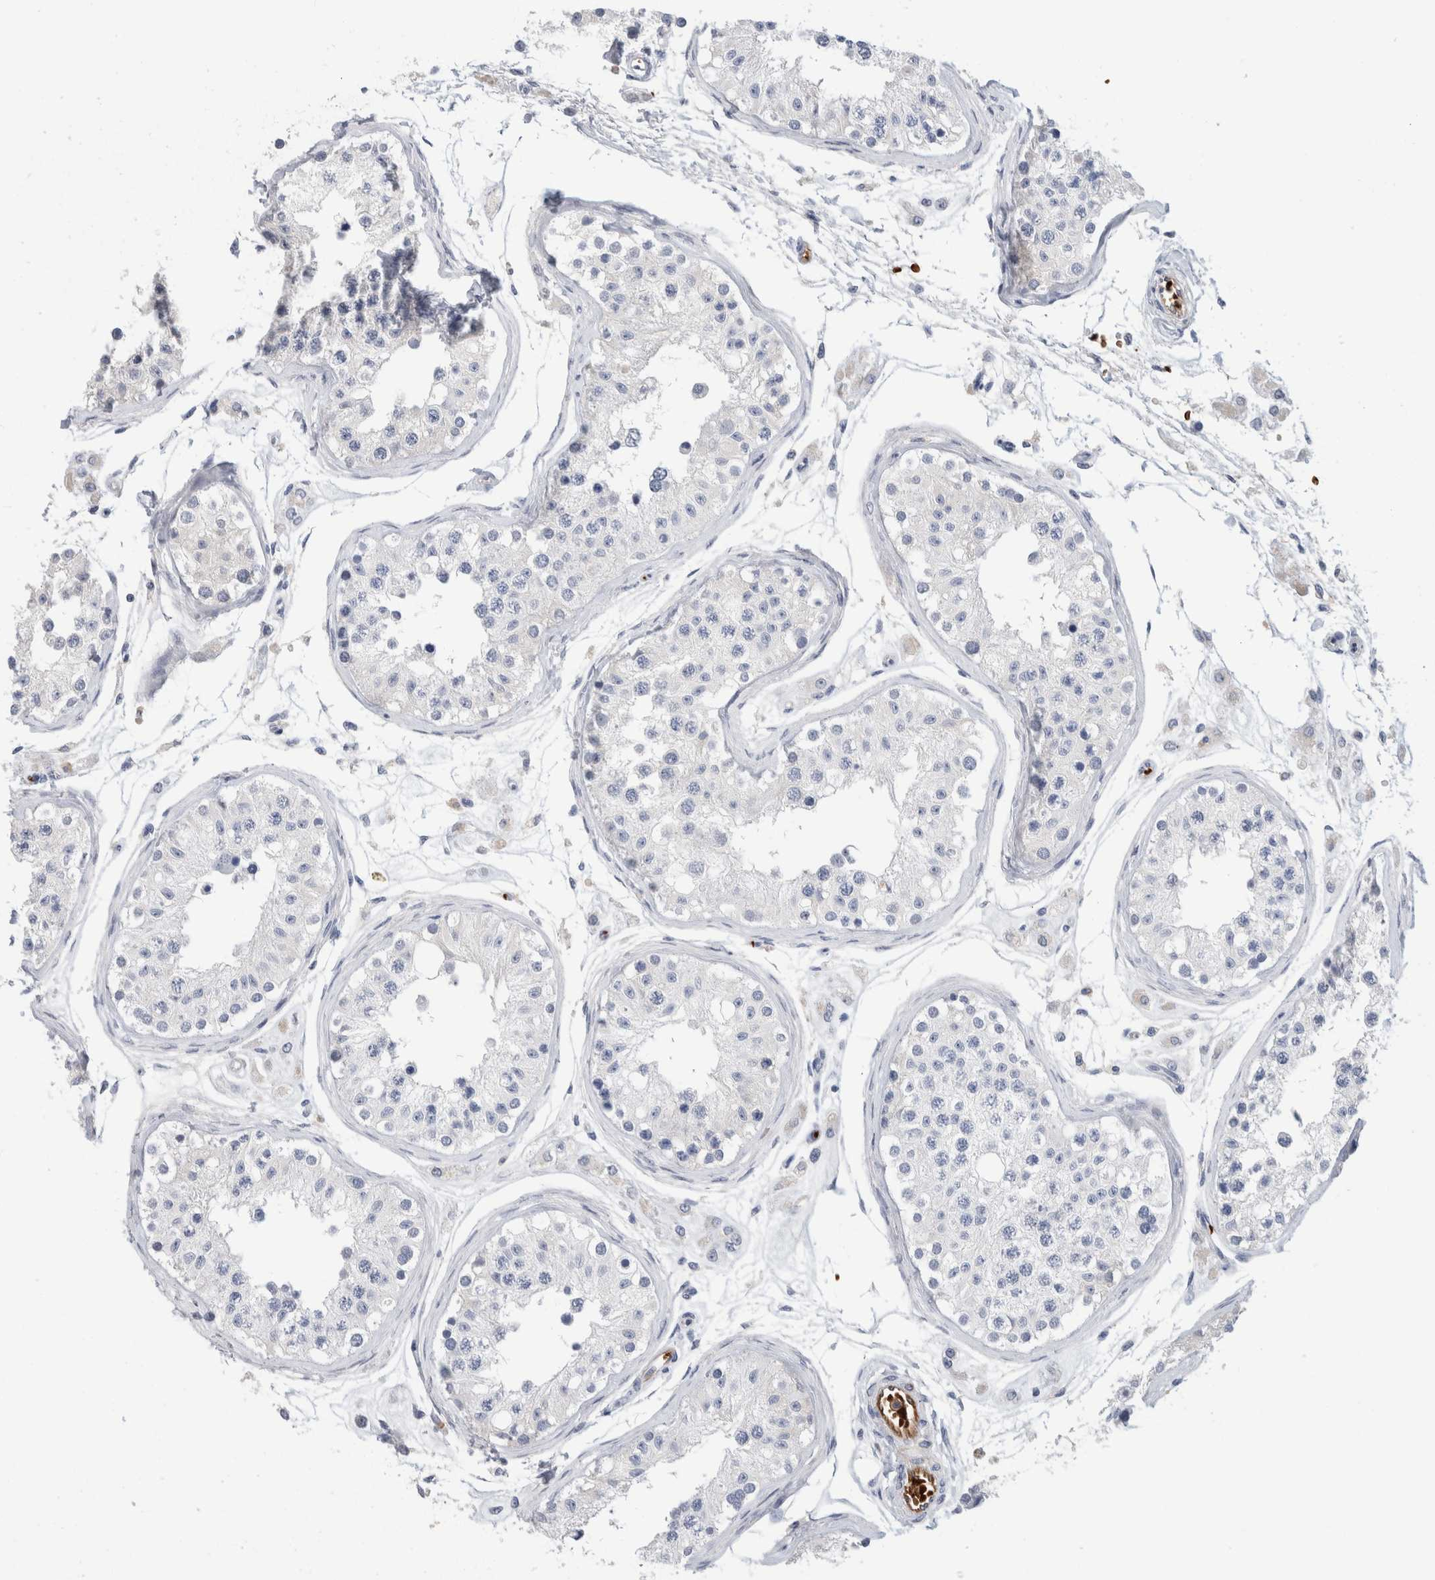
{"staining": {"intensity": "negative", "quantity": "none", "location": "none"}, "tissue": "testis", "cell_type": "Cells in seminiferous ducts", "image_type": "normal", "snomed": [{"axis": "morphology", "description": "Normal tissue, NOS"}, {"axis": "morphology", "description": "Adenocarcinoma, metastatic, NOS"}, {"axis": "topography", "description": "Testis"}], "caption": "The micrograph exhibits no significant expression in cells in seminiferous ducts of testis. (Brightfield microscopy of DAB (3,3'-diaminobenzidine) immunohistochemistry at high magnification).", "gene": "CA1", "patient": {"sex": "male", "age": 26}}